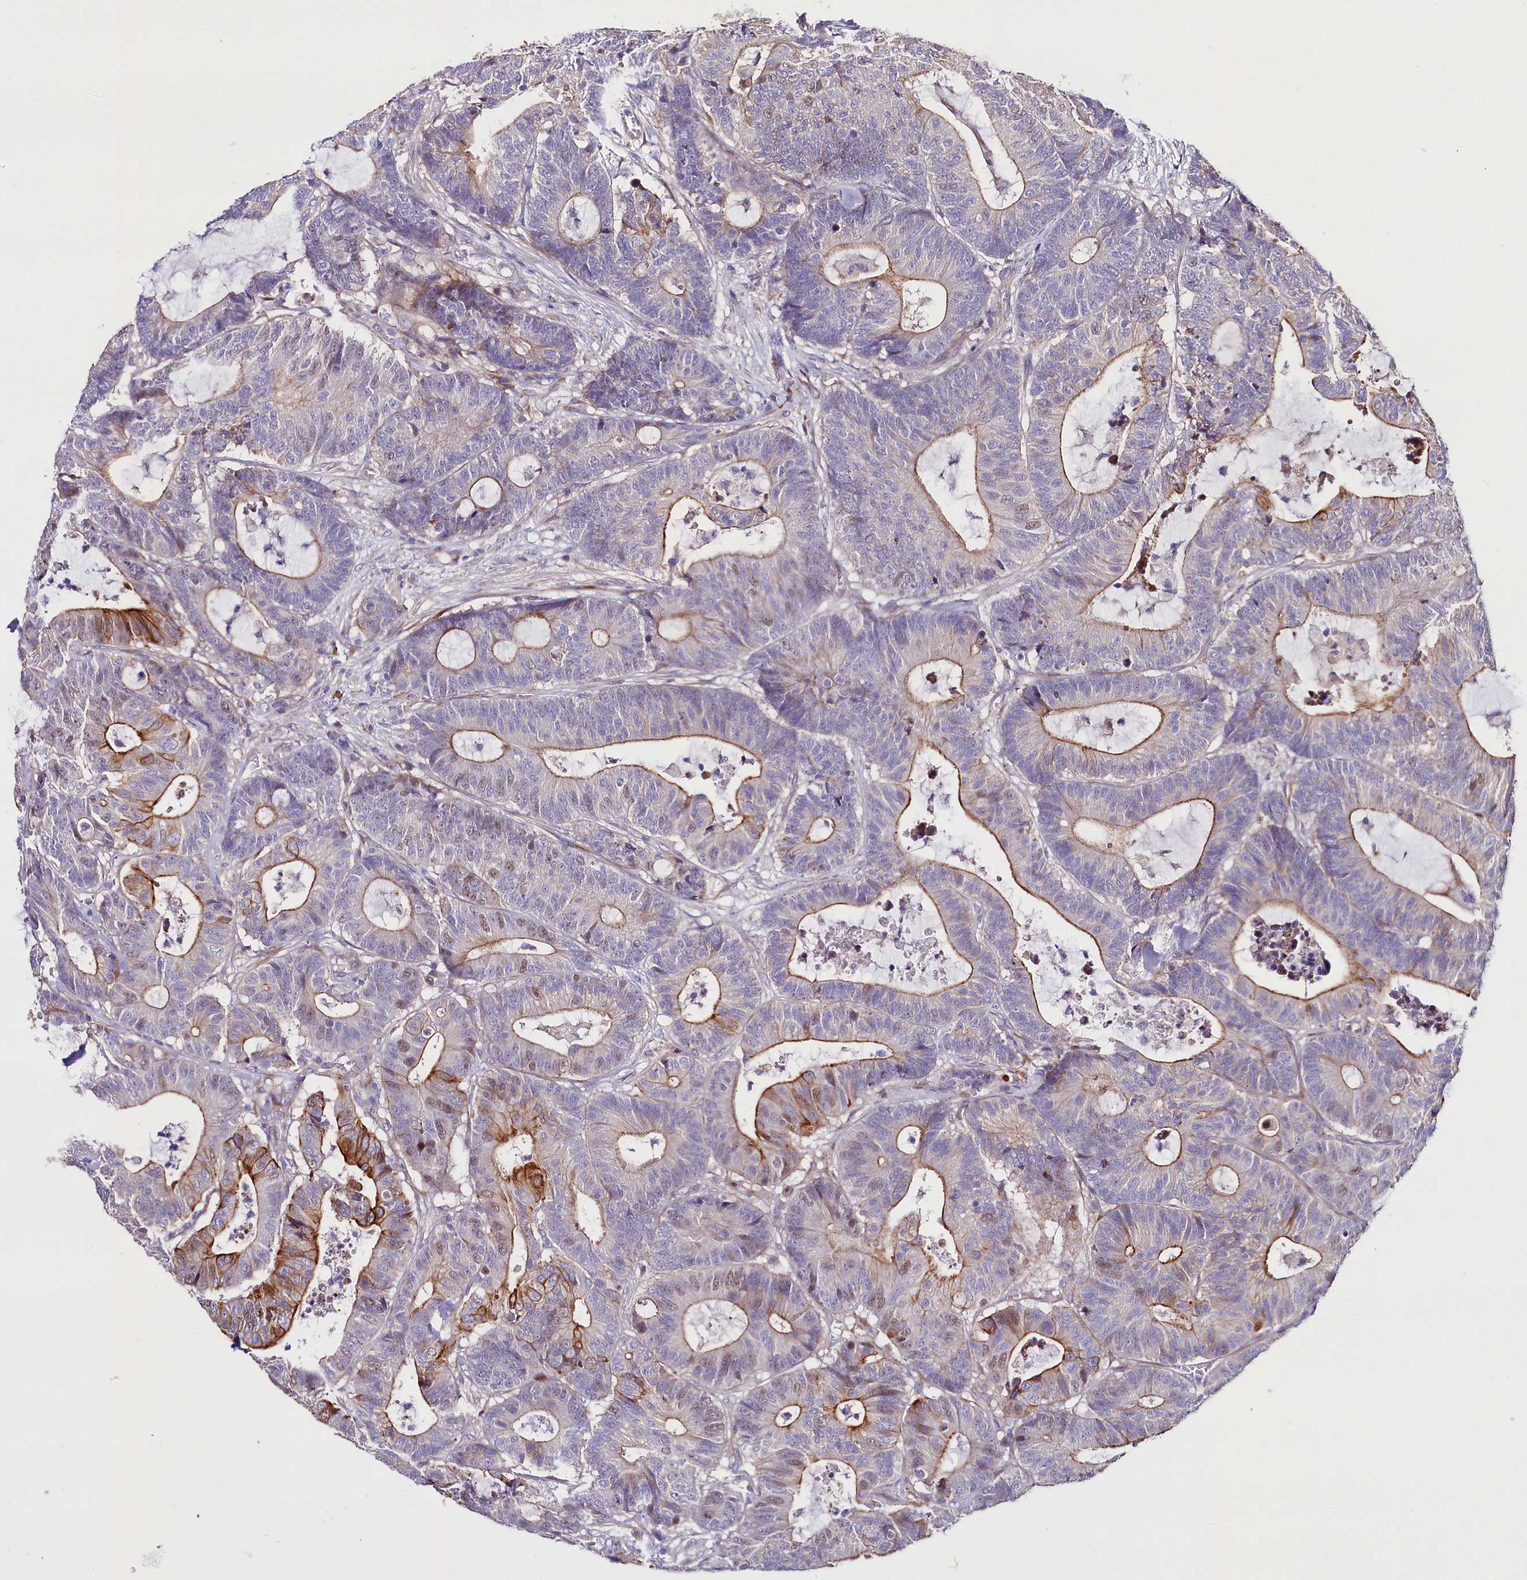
{"staining": {"intensity": "strong", "quantity": "25%-75%", "location": "cytoplasmic/membranous,nuclear"}, "tissue": "colorectal cancer", "cell_type": "Tumor cells", "image_type": "cancer", "snomed": [{"axis": "morphology", "description": "Adenocarcinoma, NOS"}, {"axis": "topography", "description": "Colon"}], "caption": "Immunohistochemistry staining of colorectal cancer, which exhibits high levels of strong cytoplasmic/membranous and nuclear expression in about 25%-75% of tumor cells indicating strong cytoplasmic/membranous and nuclear protein staining. The staining was performed using DAB (brown) for protein detection and nuclei were counterstained in hematoxylin (blue).", "gene": "WNT8A", "patient": {"sex": "female", "age": 84}}